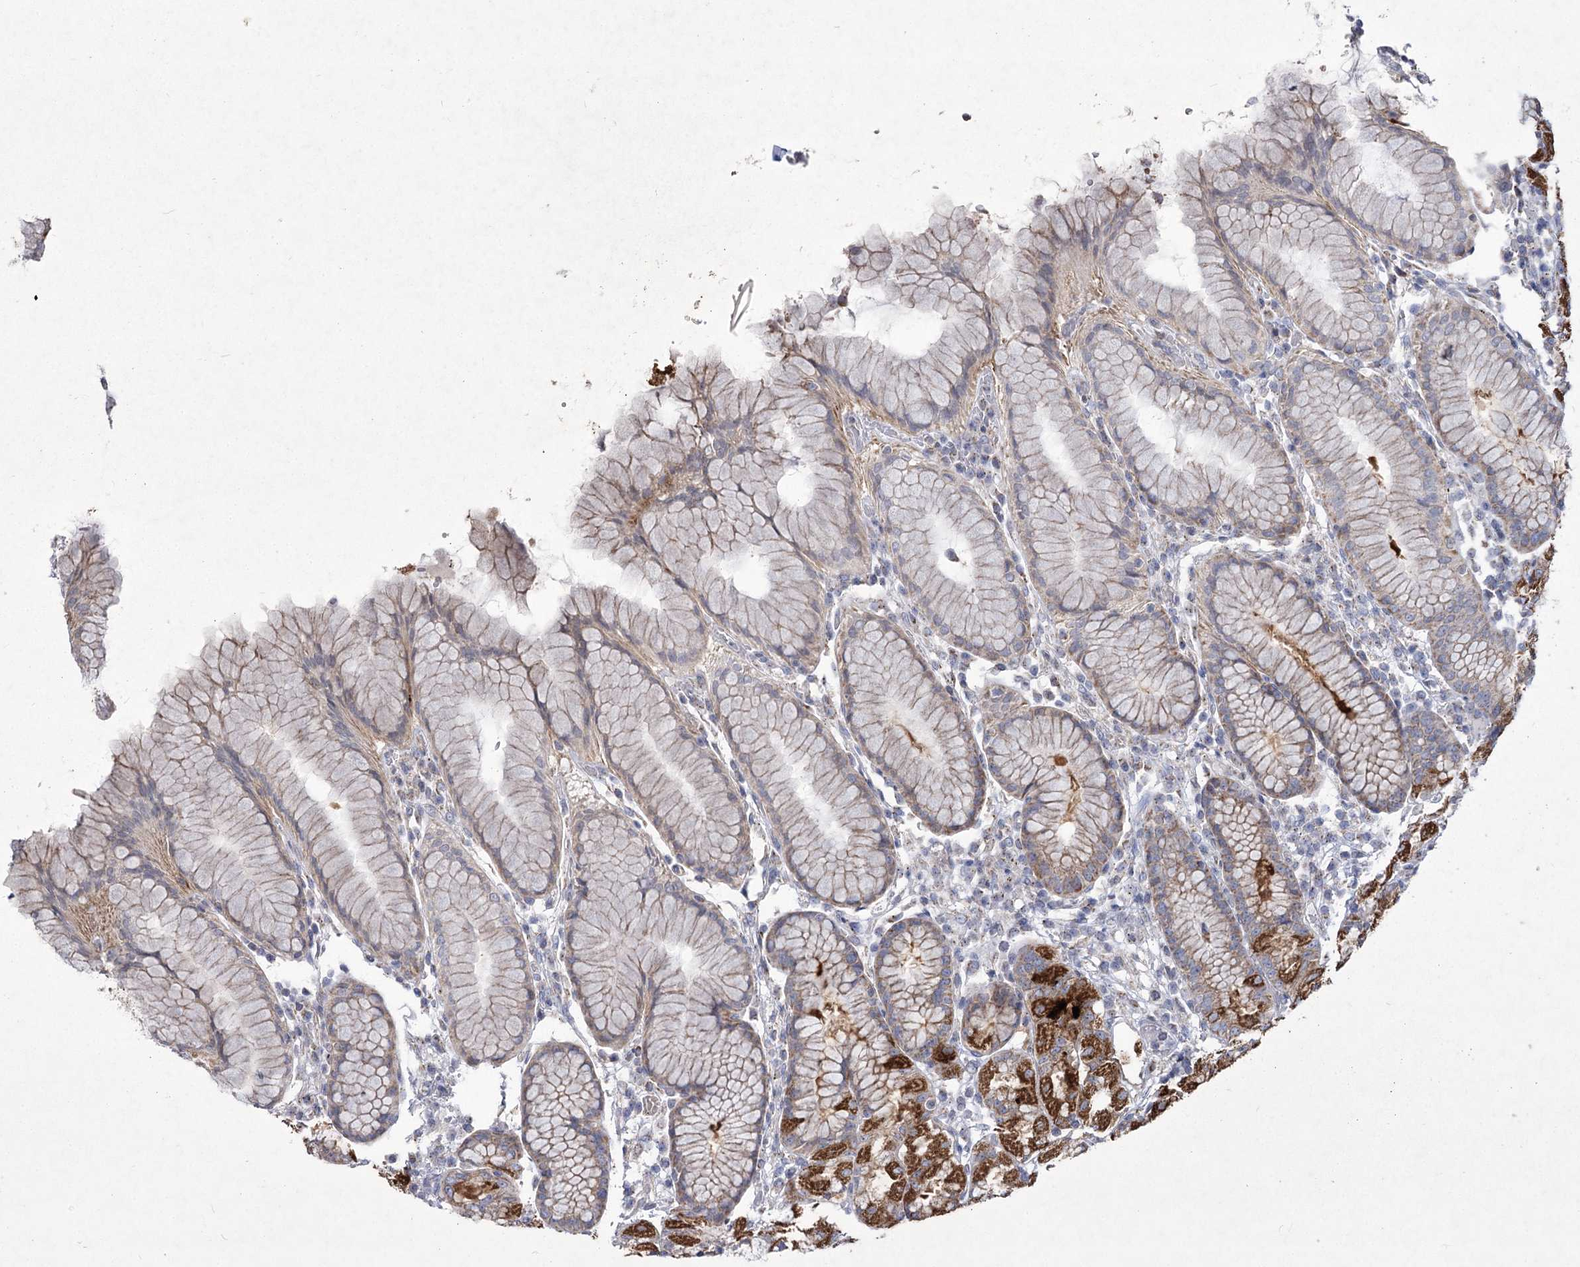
{"staining": {"intensity": "strong", "quantity": "25%-75%", "location": "cytoplasmic/membranous"}, "tissue": "stomach", "cell_type": "Glandular cells", "image_type": "normal", "snomed": [{"axis": "morphology", "description": "Normal tissue, NOS"}, {"axis": "topography", "description": "Stomach, lower"}], "caption": "Human stomach stained with a brown dye demonstrates strong cytoplasmic/membranous positive expression in approximately 25%-75% of glandular cells.", "gene": "PDHB", "patient": {"sex": "female", "age": 56}}